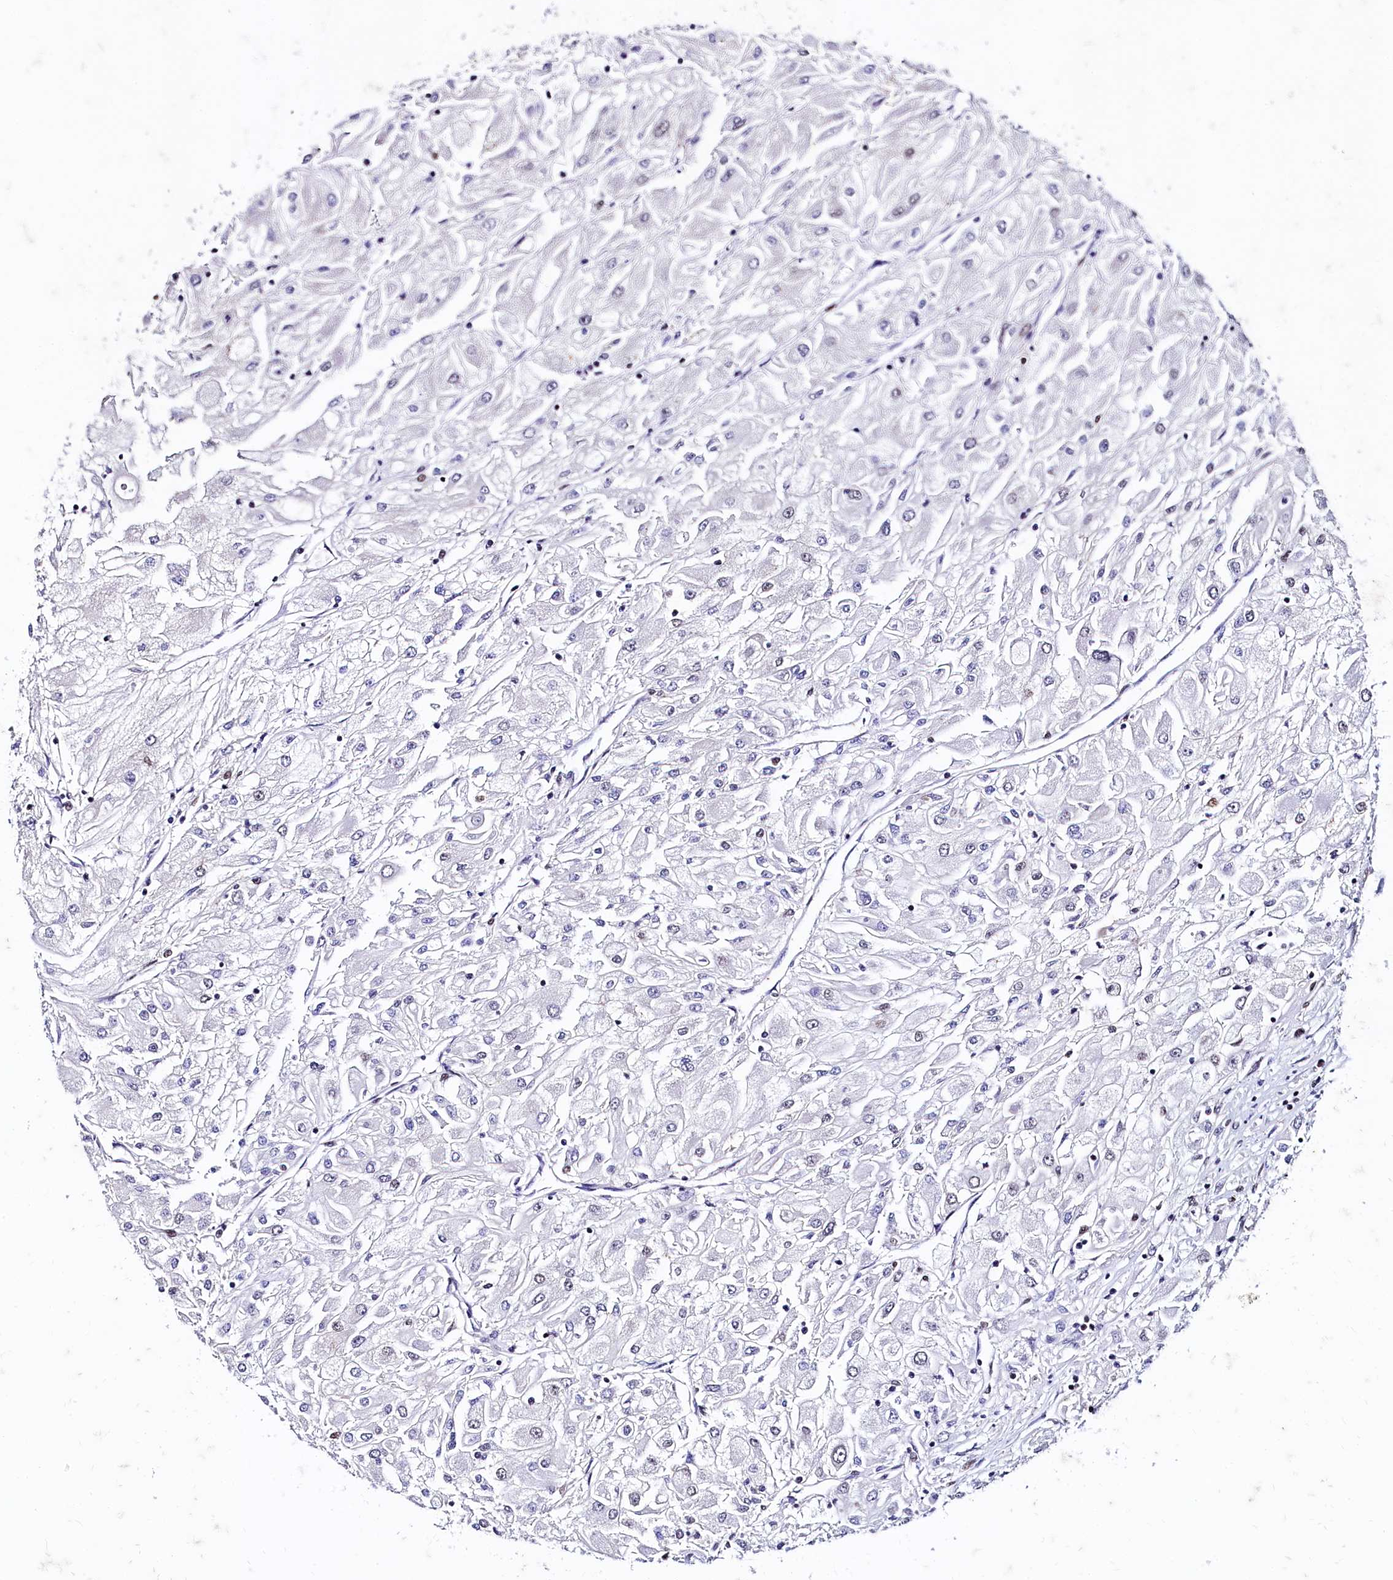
{"staining": {"intensity": "negative", "quantity": "none", "location": "none"}, "tissue": "renal cancer", "cell_type": "Tumor cells", "image_type": "cancer", "snomed": [{"axis": "morphology", "description": "Adenocarcinoma, NOS"}, {"axis": "topography", "description": "Kidney"}], "caption": "Immunohistochemistry of human renal cancer (adenocarcinoma) shows no positivity in tumor cells.", "gene": "CPSF7", "patient": {"sex": "male", "age": 80}}